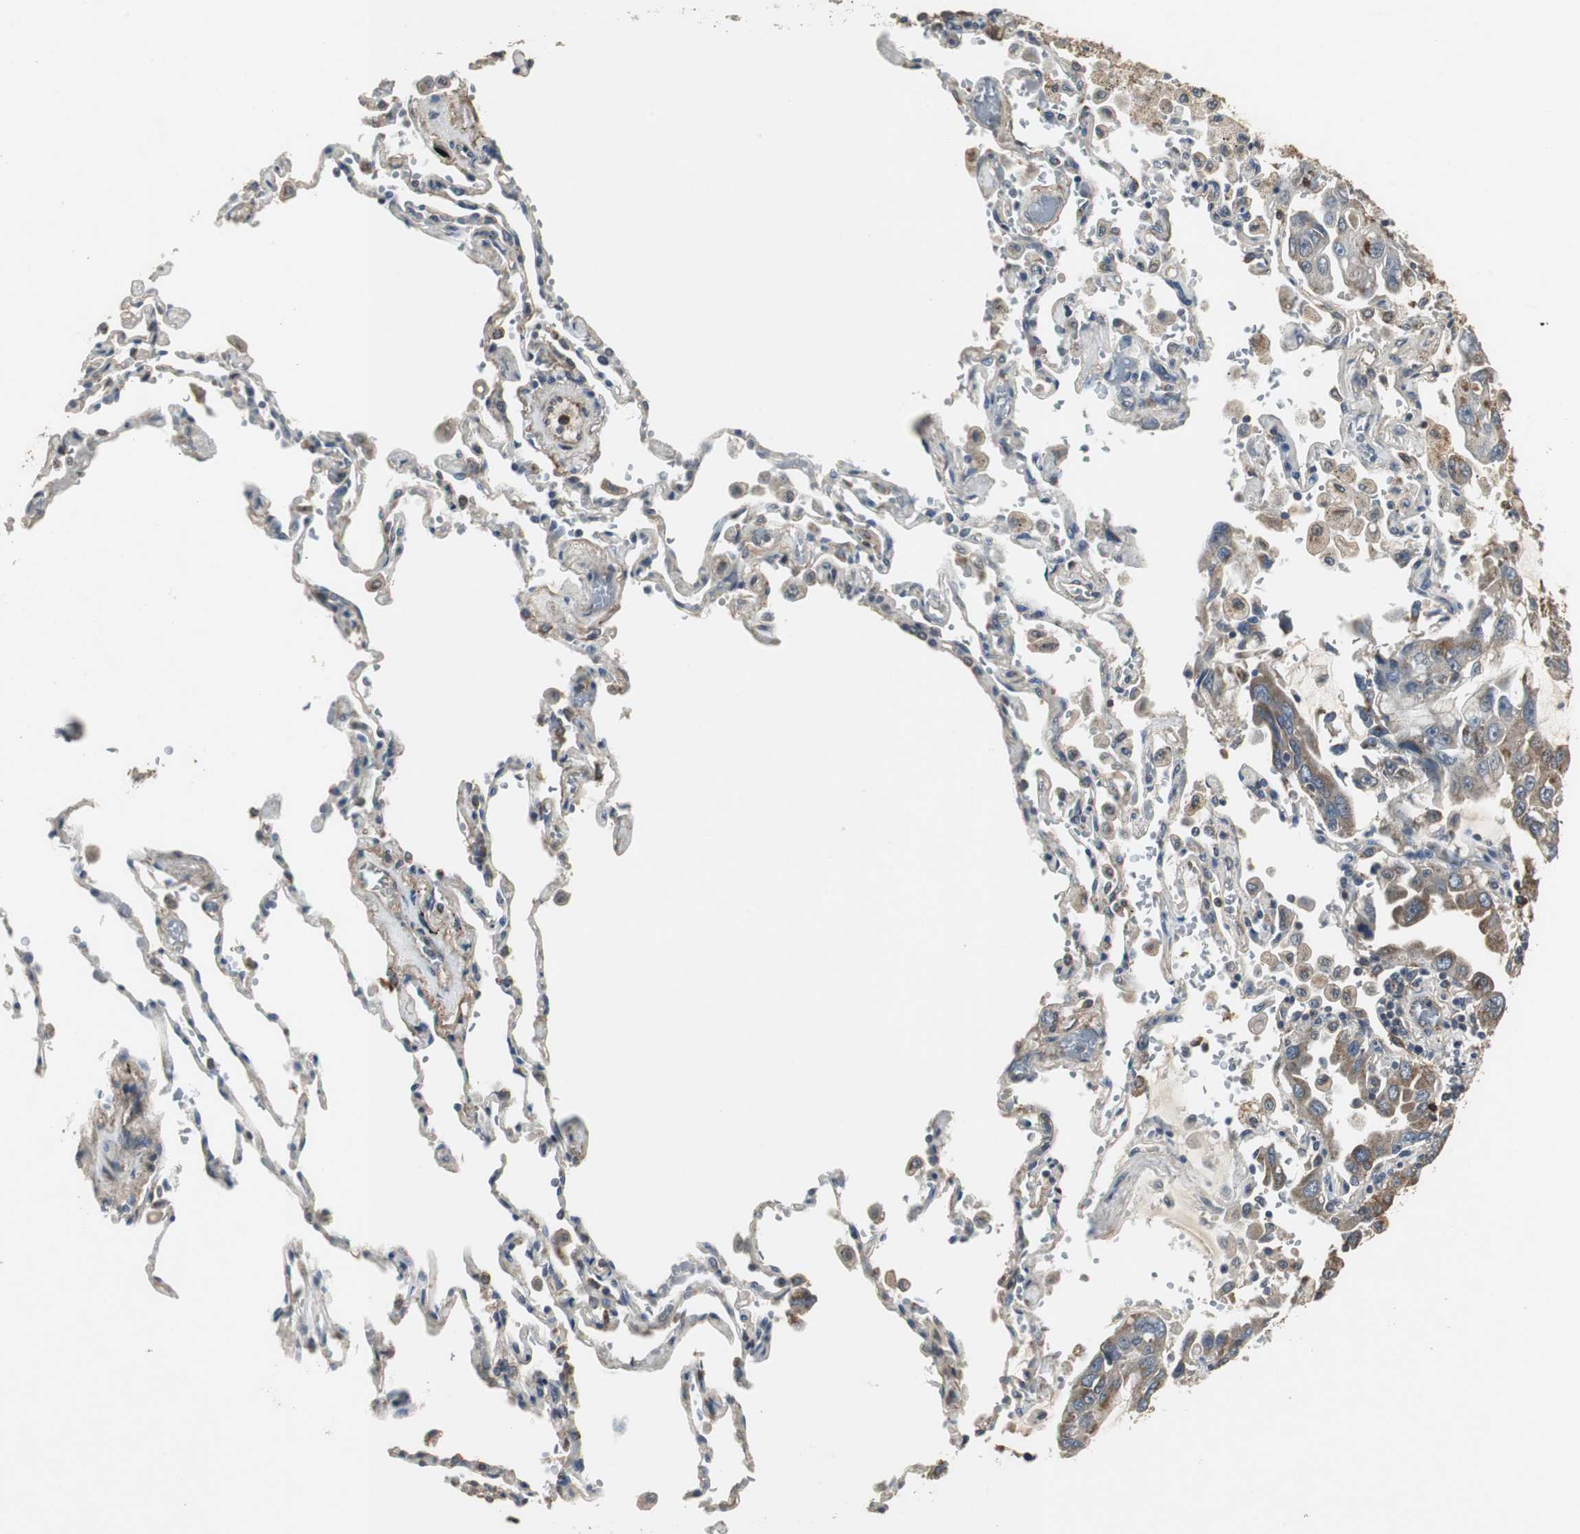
{"staining": {"intensity": "moderate", "quantity": ">75%", "location": "cytoplasmic/membranous"}, "tissue": "lung cancer", "cell_type": "Tumor cells", "image_type": "cancer", "snomed": [{"axis": "morphology", "description": "Adenocarcinoma, NOS"}, {"axis": "topography", "description": "Lung"}], "caption": "DAB (3,3'-diaminobenzidine) immunohistochemical staining of lung cancer (adenocarcinoma) reveals moderate cytoplasmic/membranous protein positivity in about >75% of tumor cells.", "gene": "JTB", "patient": {"sex": "male", "age": 64}}